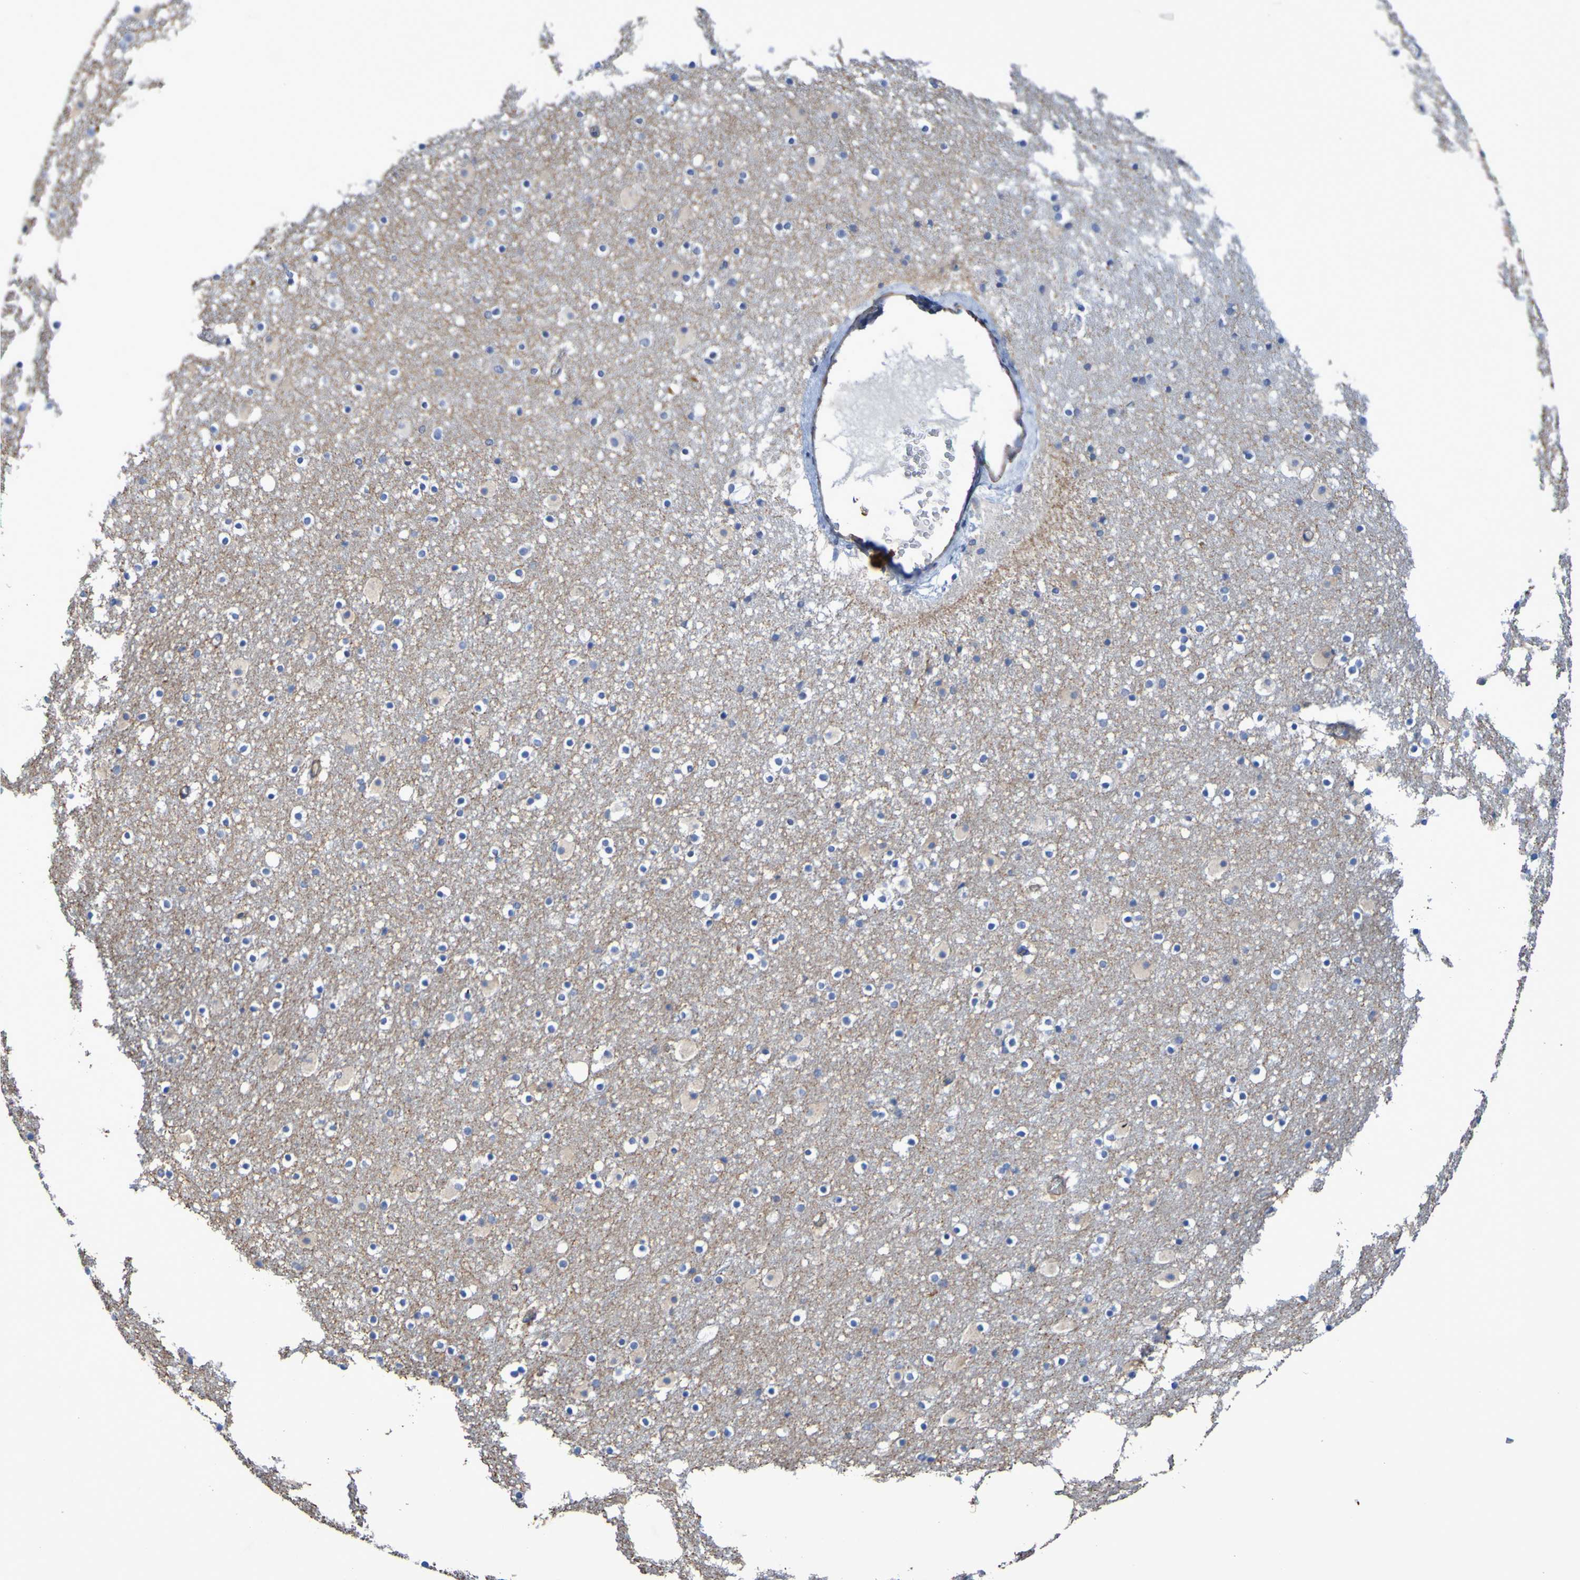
{"staining": {"intensity": "weak", "quantity": "<25%", "location": "cytoplasmic/membranous"}, "tissue": "caudate", "cell_type": "Glial cells", "image_type": "normal", "snomed": [{"axis": "morphology", "description": "Normal tissue, NOS"}, {"axis": "topography", "description": "Lateral ventricle wall"}], "caption": "Immunohistochemistry (IHC) histopathology image of normal caudate: caudate stained with DAB (3,3'-diaminobenzidine) reveals no significant protein expression in glial cells.", "gene": "SRPRB", "patient": {"sex": "male", "age": 45}}